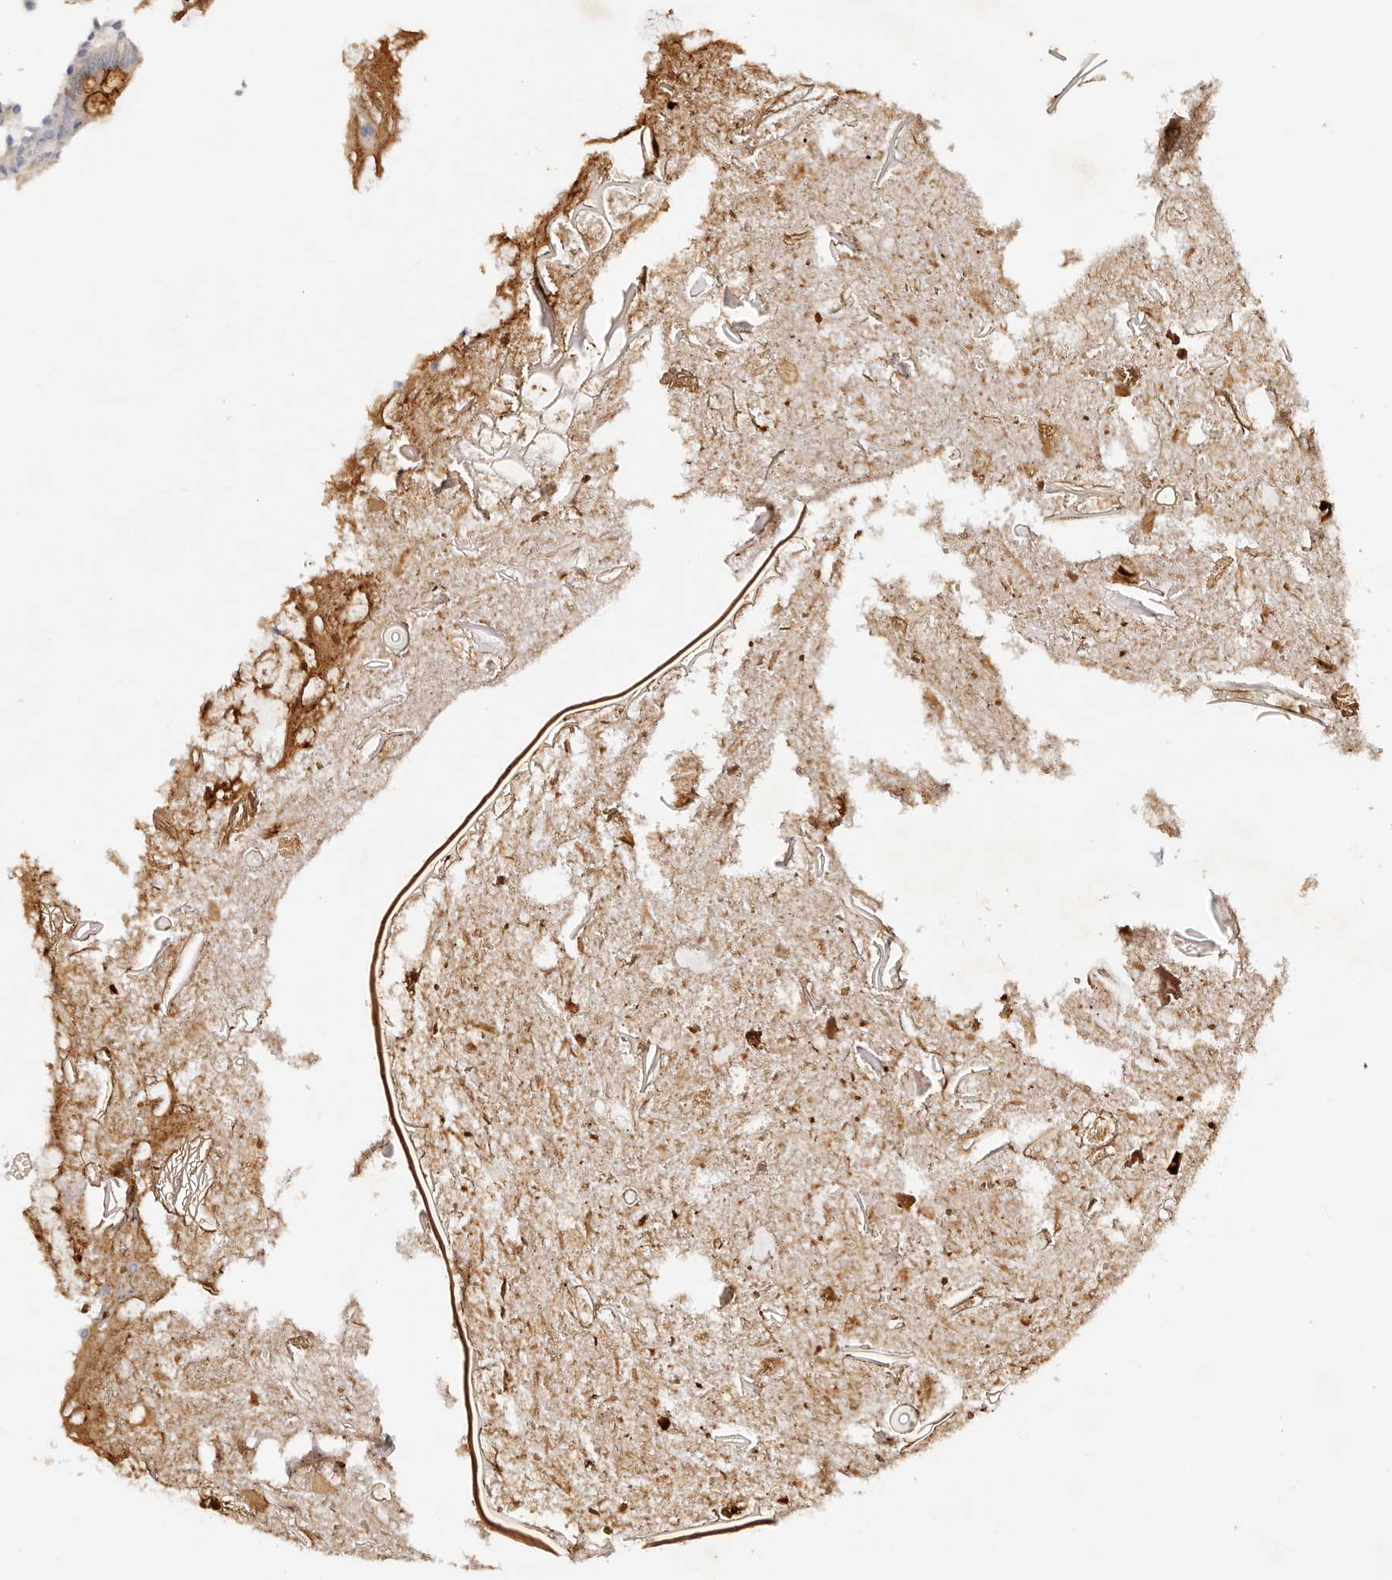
{"staining": {"intensity": "strong", "quantity": "<25%", "location": "cytoplasmic/membranous"}, "tissue": "appendix", "cell_type": "Glandular cells", "image_type": "normal", "snomed": [{"axis": "morphology", "description": "Normal tissue, NOS"}, {"axis": "topography", "description": "Appendix"}], "caption": "This micrograph displays unremarkable appendix stained with immunohistochemistry to label a protein in brown. The cytoplasmic/membranous of glandular cells show strong positivity for the protein. Nuclei are counter-stained blue.", "gene": "DNASE1", "patient": {"sex": "female", "age": 17}}